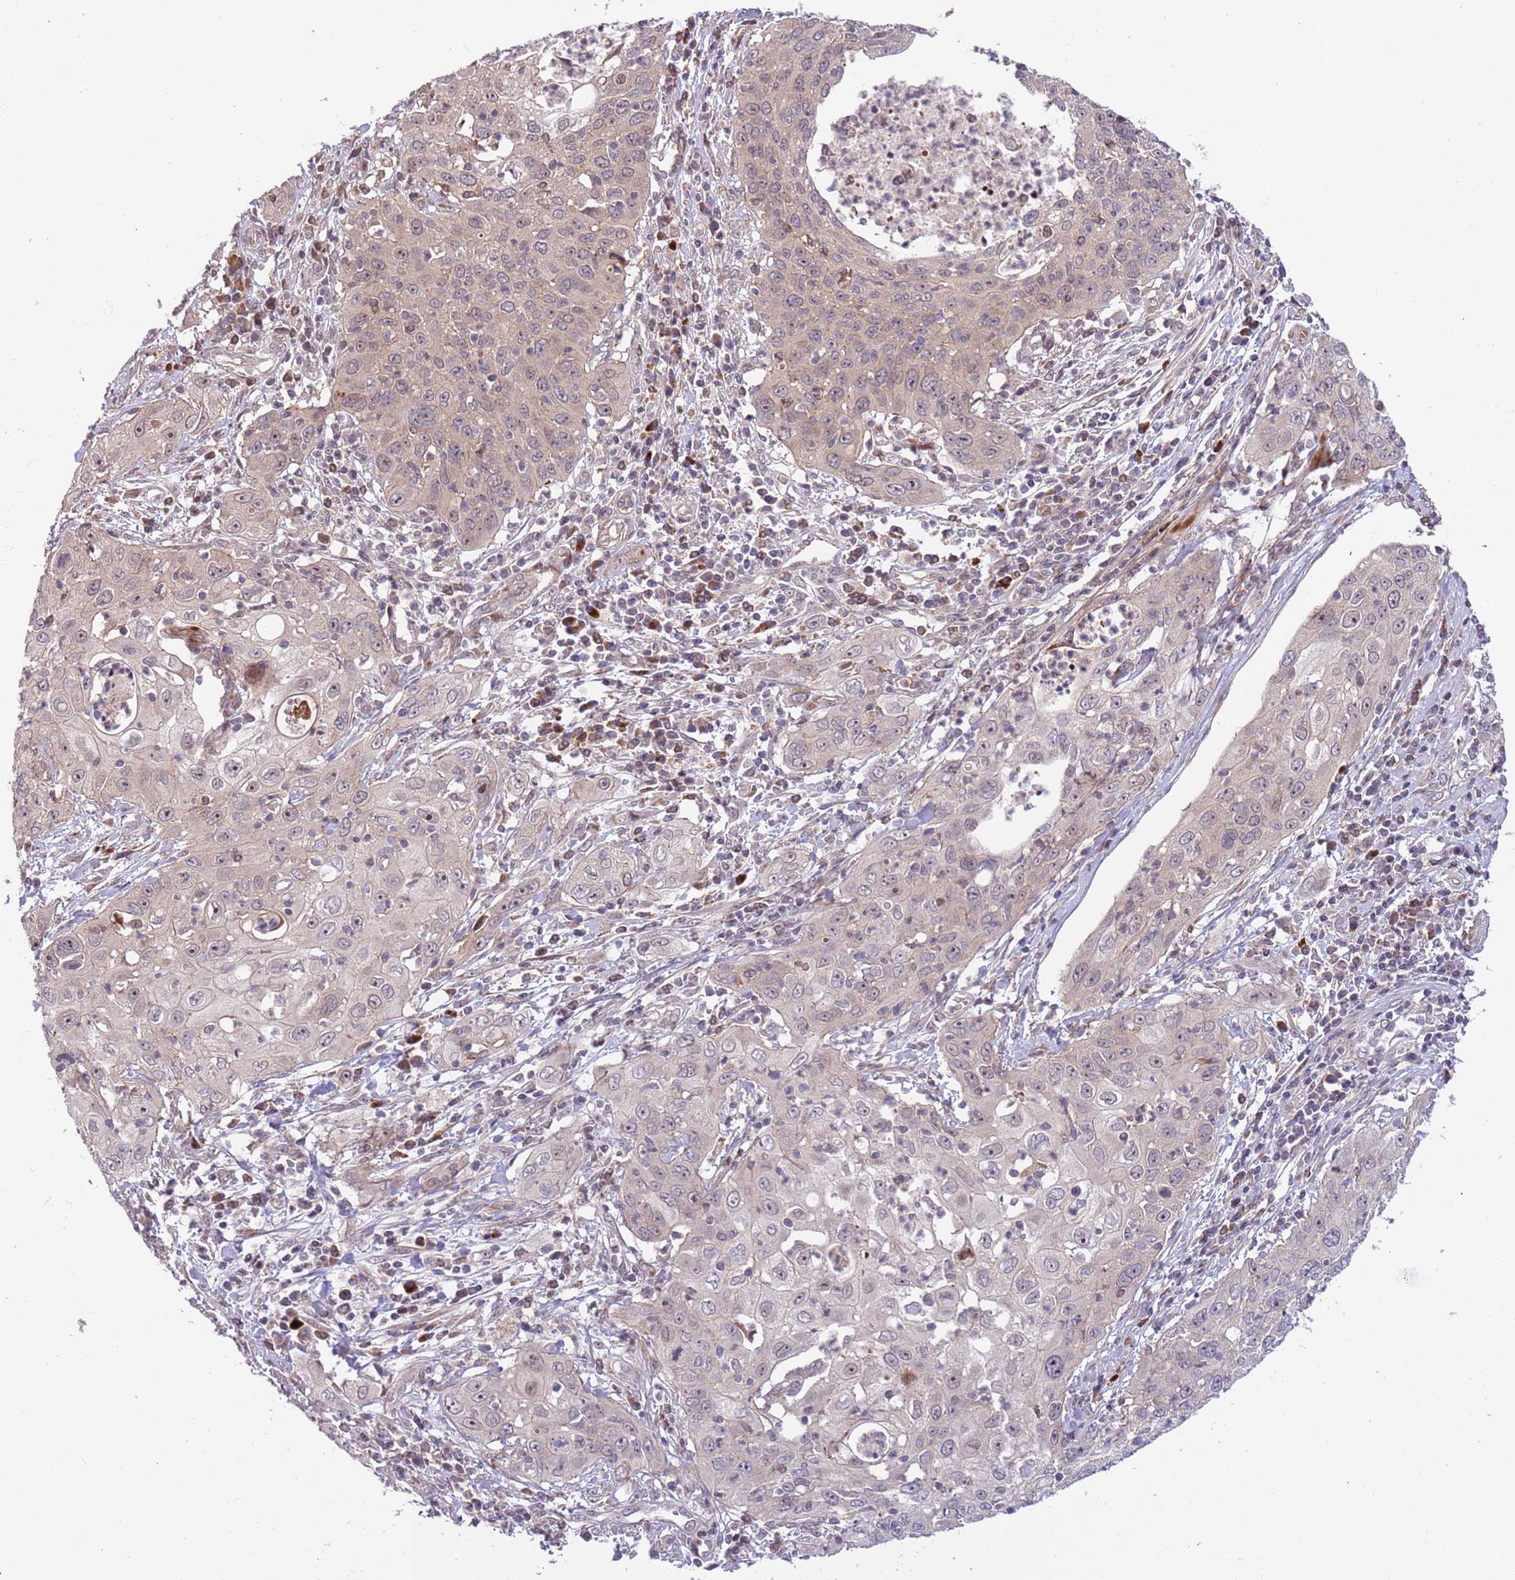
{"staining": {"intensity": "weak", "quantity": "<25%", "location": "cytoplasmic/membranous,nuclear"}, "tissue": "cervical cancer", "cell_type": "Tumor cells", "image_type": "cancer", "snomed": [{"axis": "morphology", "description": "Squamous cell carcinoma, NOS"}, {"axis": "topography", "description": "Cervix"}], "caption": "The image demonstrates no staining of tumor cells in cervical squamous cell carcinoma. Nuclei are stained in blue.", "gene": "NT5DC4", "patient": {"sex": "female", "age": 36}}